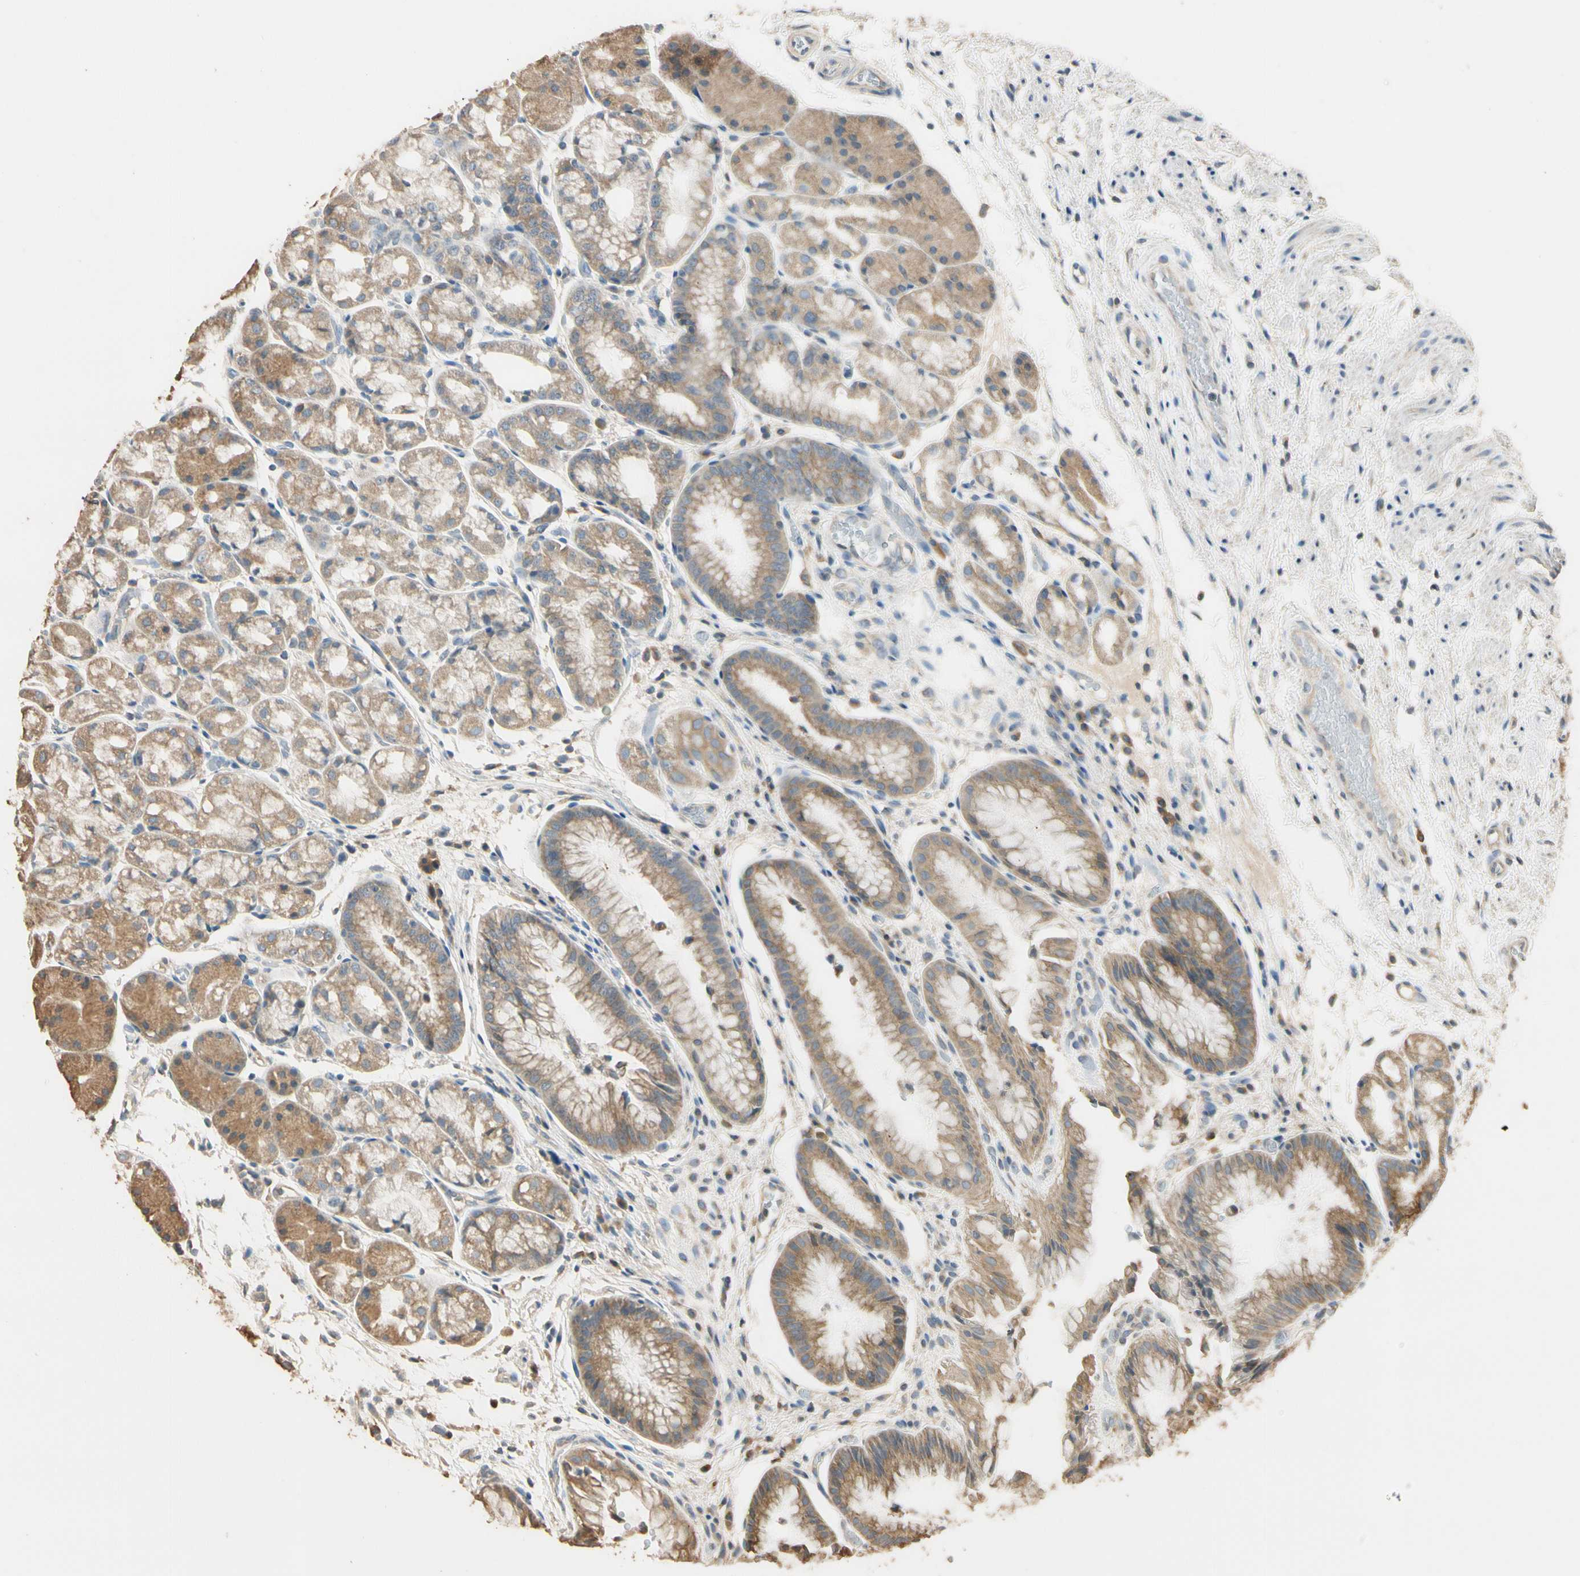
{"staining": {"intensity": "moderate", "quantity": ">75%", "location": "cytoplasmic/membranous"}, "tissue": "stomach", "cell_type": "Glandular cells", "image_type": "normal", "snomed": [{"axis": "morphology", "description": "Normal tissue, NOS"}, {"axis": "topography", "description": "Stomach, upper"}], "caption": "Protein staining by immunohistochemistry (IHC) demonstrates moderate cytoplasmic/membranous staining in about >75% of glandular cells in unremarkable stomach. (DAB (3,3'-diaminobenzidine) = brown stain, brightfield microscopy at high magnification).", "gene": "STX18", "patient": {"sex": "male", "age": 72}}